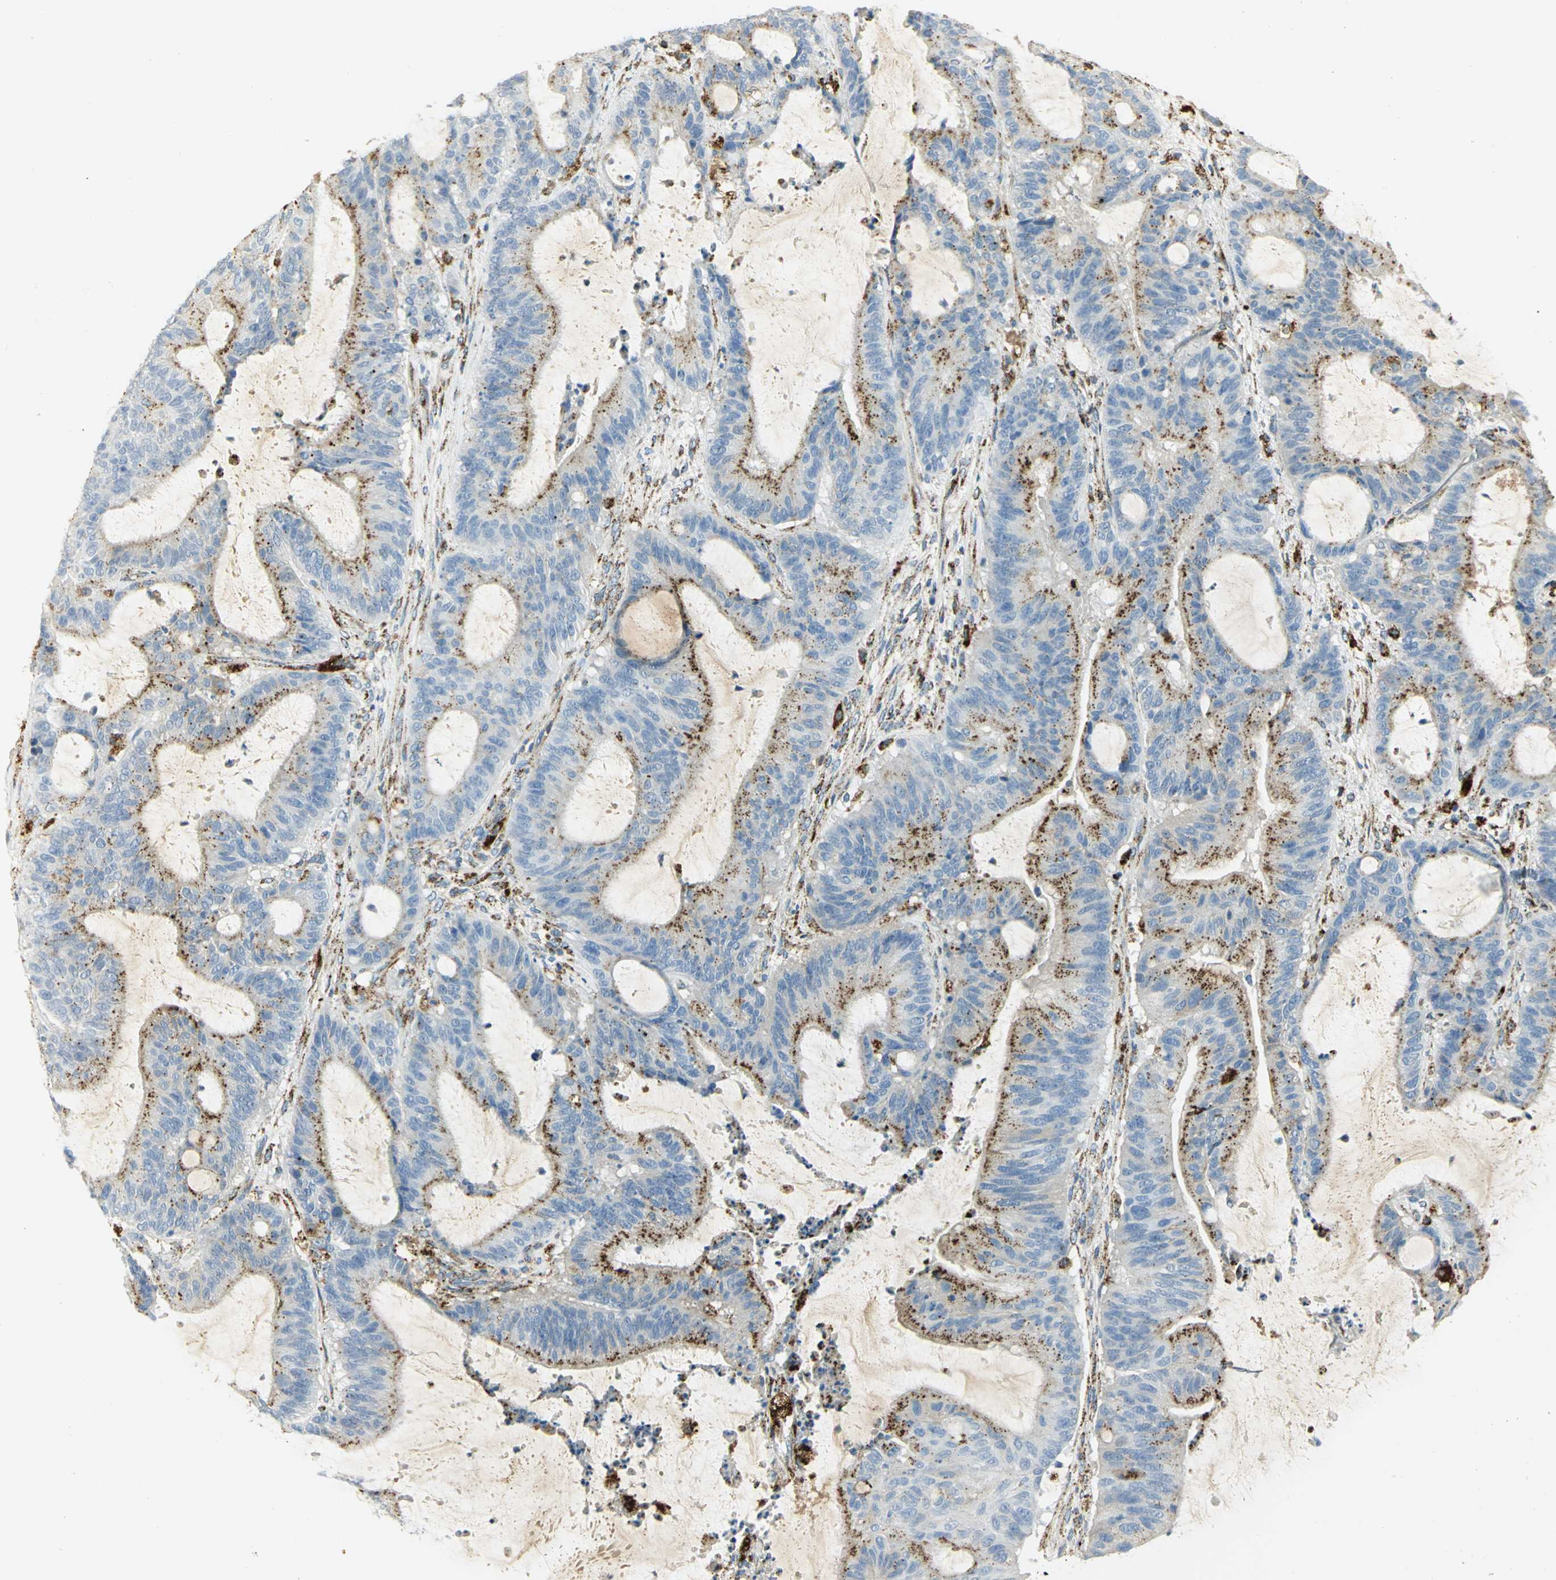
{"staining": {"intensity": "moderate", "quantity": ">75%", "location": "cytoplasmic/membranous"}, "tissue": "liver cancer", "cell_type": "Tumor cells", "image_type": "cancer", "snomed": [{"axis": "morphology", "description": "Cholangiocarcinoma"}, {"axis": "topography", "description": "Liver"}], "caption": "Protein staining by IHC displays moderate cytoplasmic/membranous staining in approximately >75% of tumor cells in cholangiocarcinoma (liver).", "gene": "ARSA", "patient": {"sex": "female", "age": 73}}